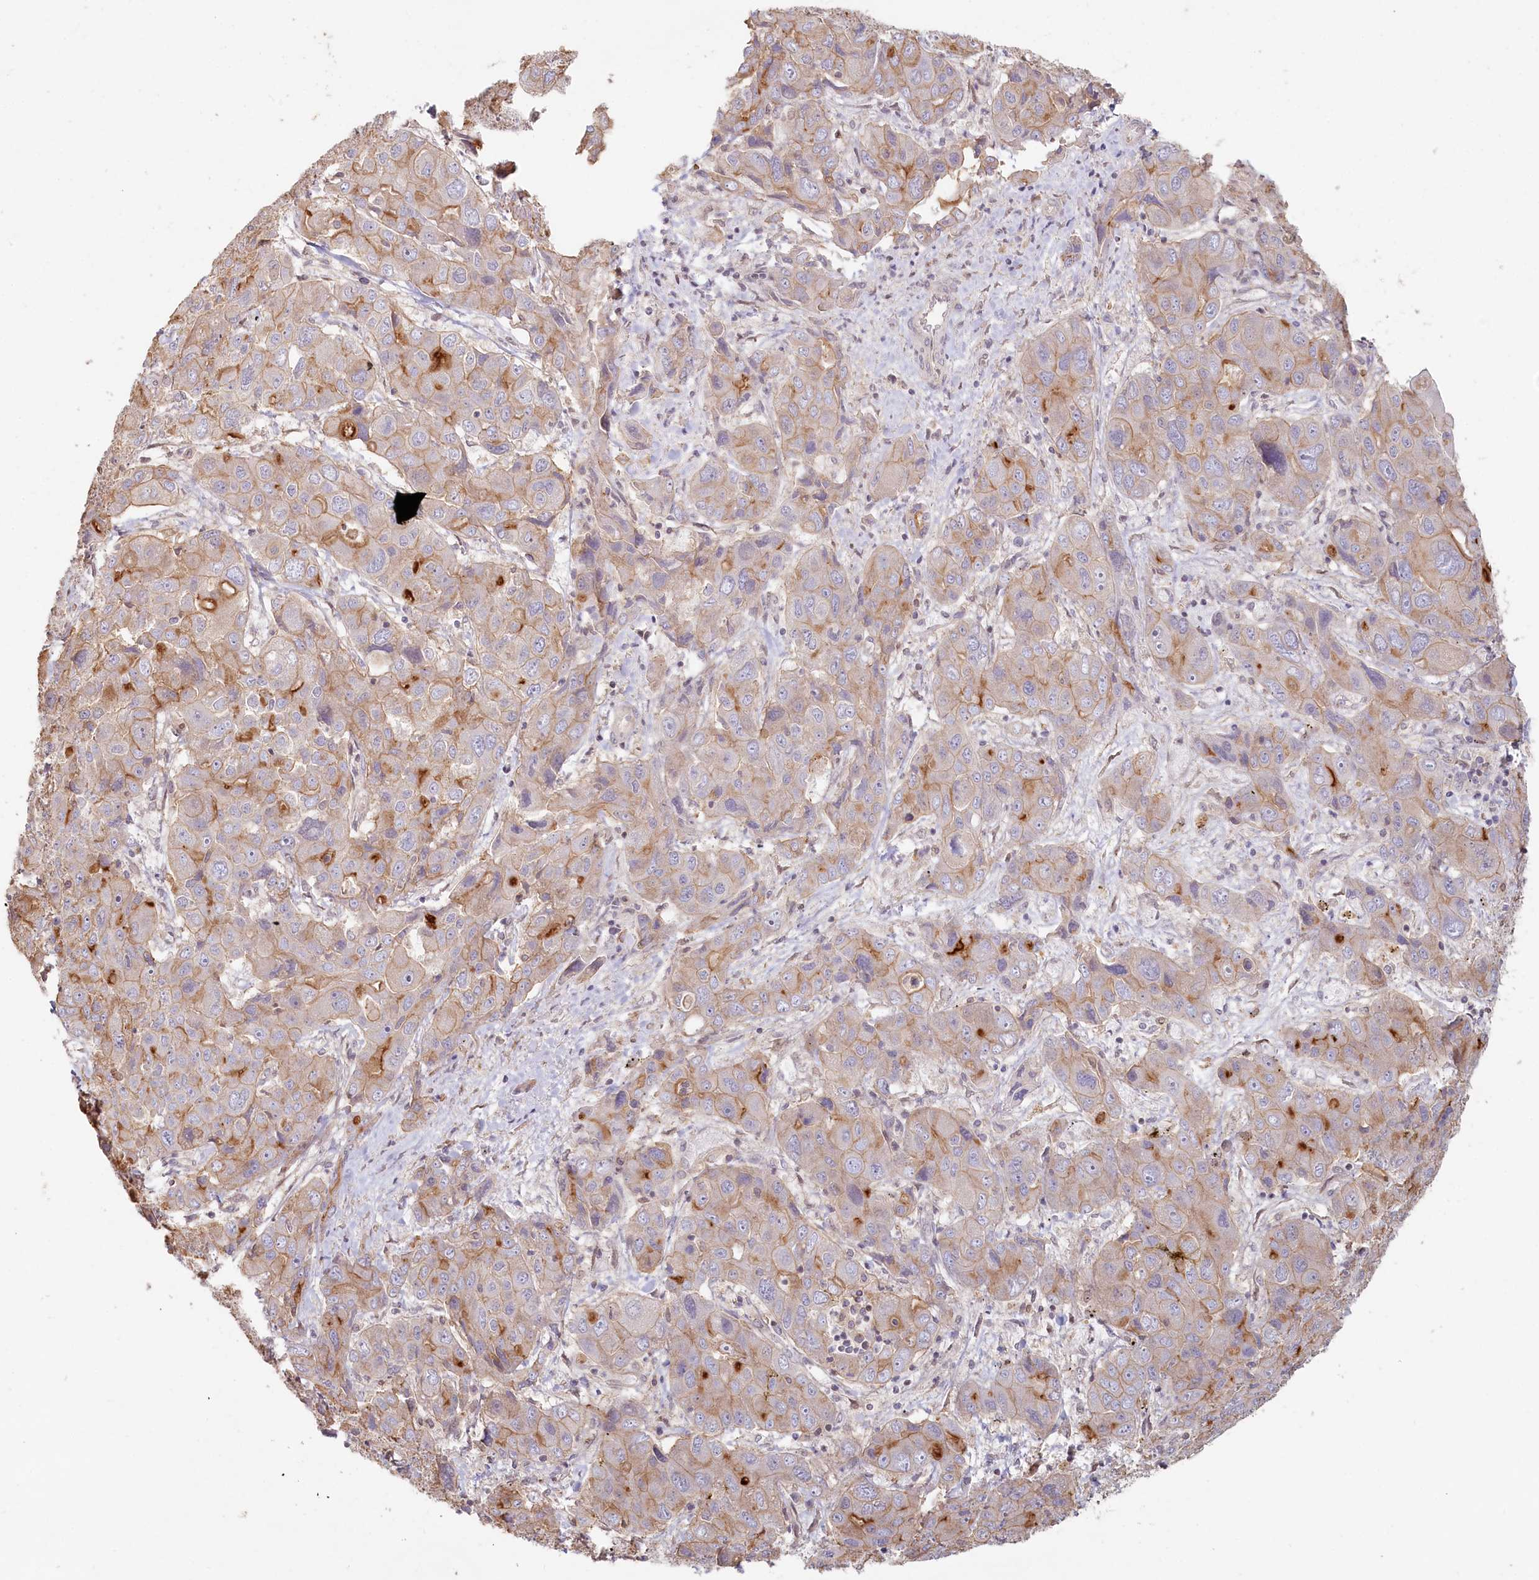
{"staining": {"intensity": "moderate", "quantity": "25%-75%", "location": "cytoplasmic/membranous"}, "tissue": "liver cancer", "cell_type": "Tumor cells", "image_type": "cancer", "snomed": [{"axis": "morphology", "description": "Cholangiocarcinoma"}, {"axis": "topography", "description": "Liver"}], "caption": "Liver cholangiocarcinoma stained for a protein (brown) shows moderate cytoplasmic/membranous positive positivity in about 25%-75% of tumor cells.", "gene": "TCHP", "patient": {"sex": "male", "age": 67}}